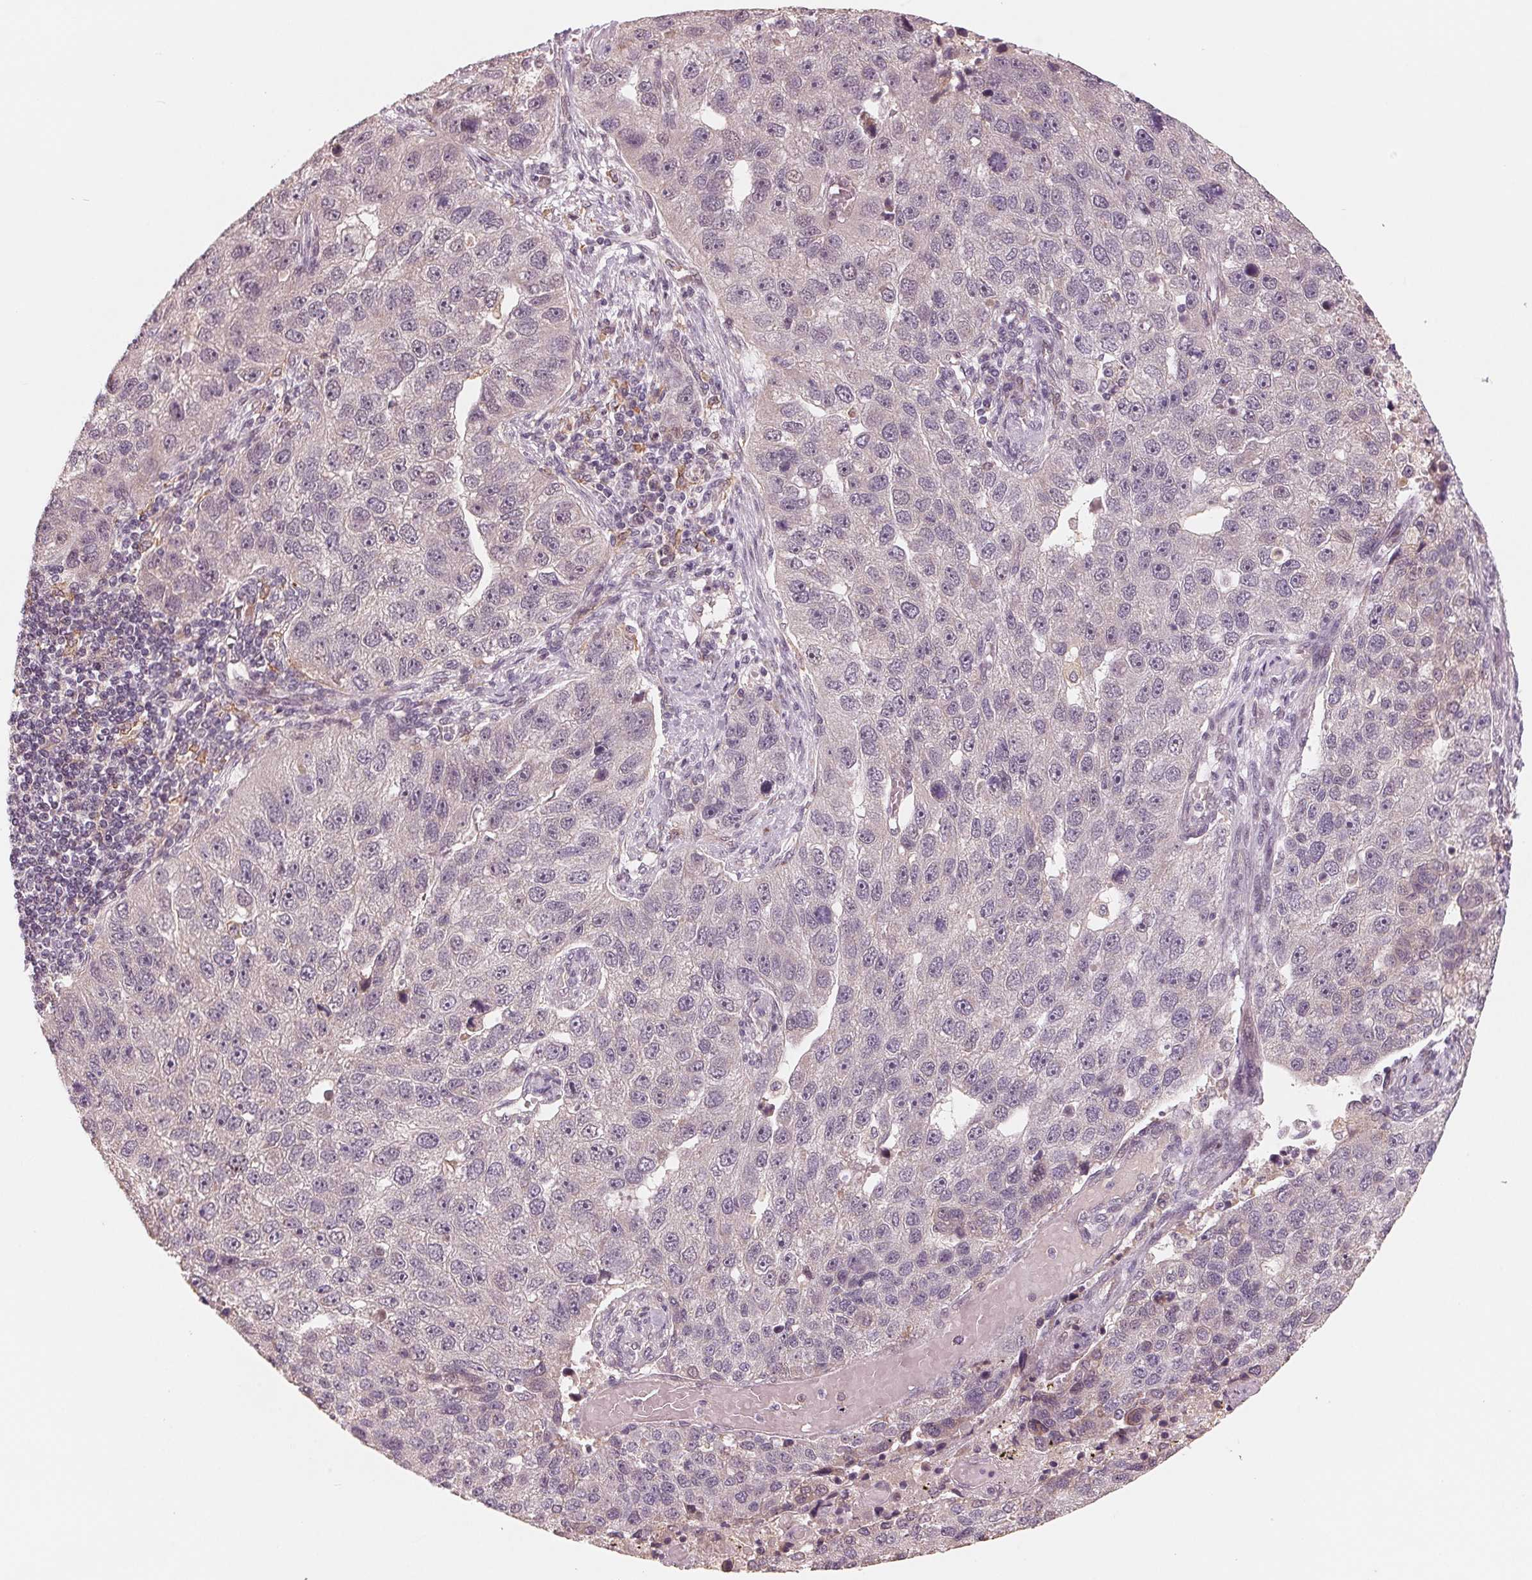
{"staining": {"intensity": "negative", "quantity": "none", "location": "none"}, "tissue": "pancreatic cancer", "cell_type": "Tumor cells", "image_type": "cancer", "snomed": [{"axis": "morphology", "description": "Adenocarcinoma, NOS"}, {"axis": "topography", "description": "Pancreas"}], "caption": "Tumor cells show no significant protein expression in pancreatic cancer.", "gene": "IL9R", "patient": {"sex": "female", "age": 61}}